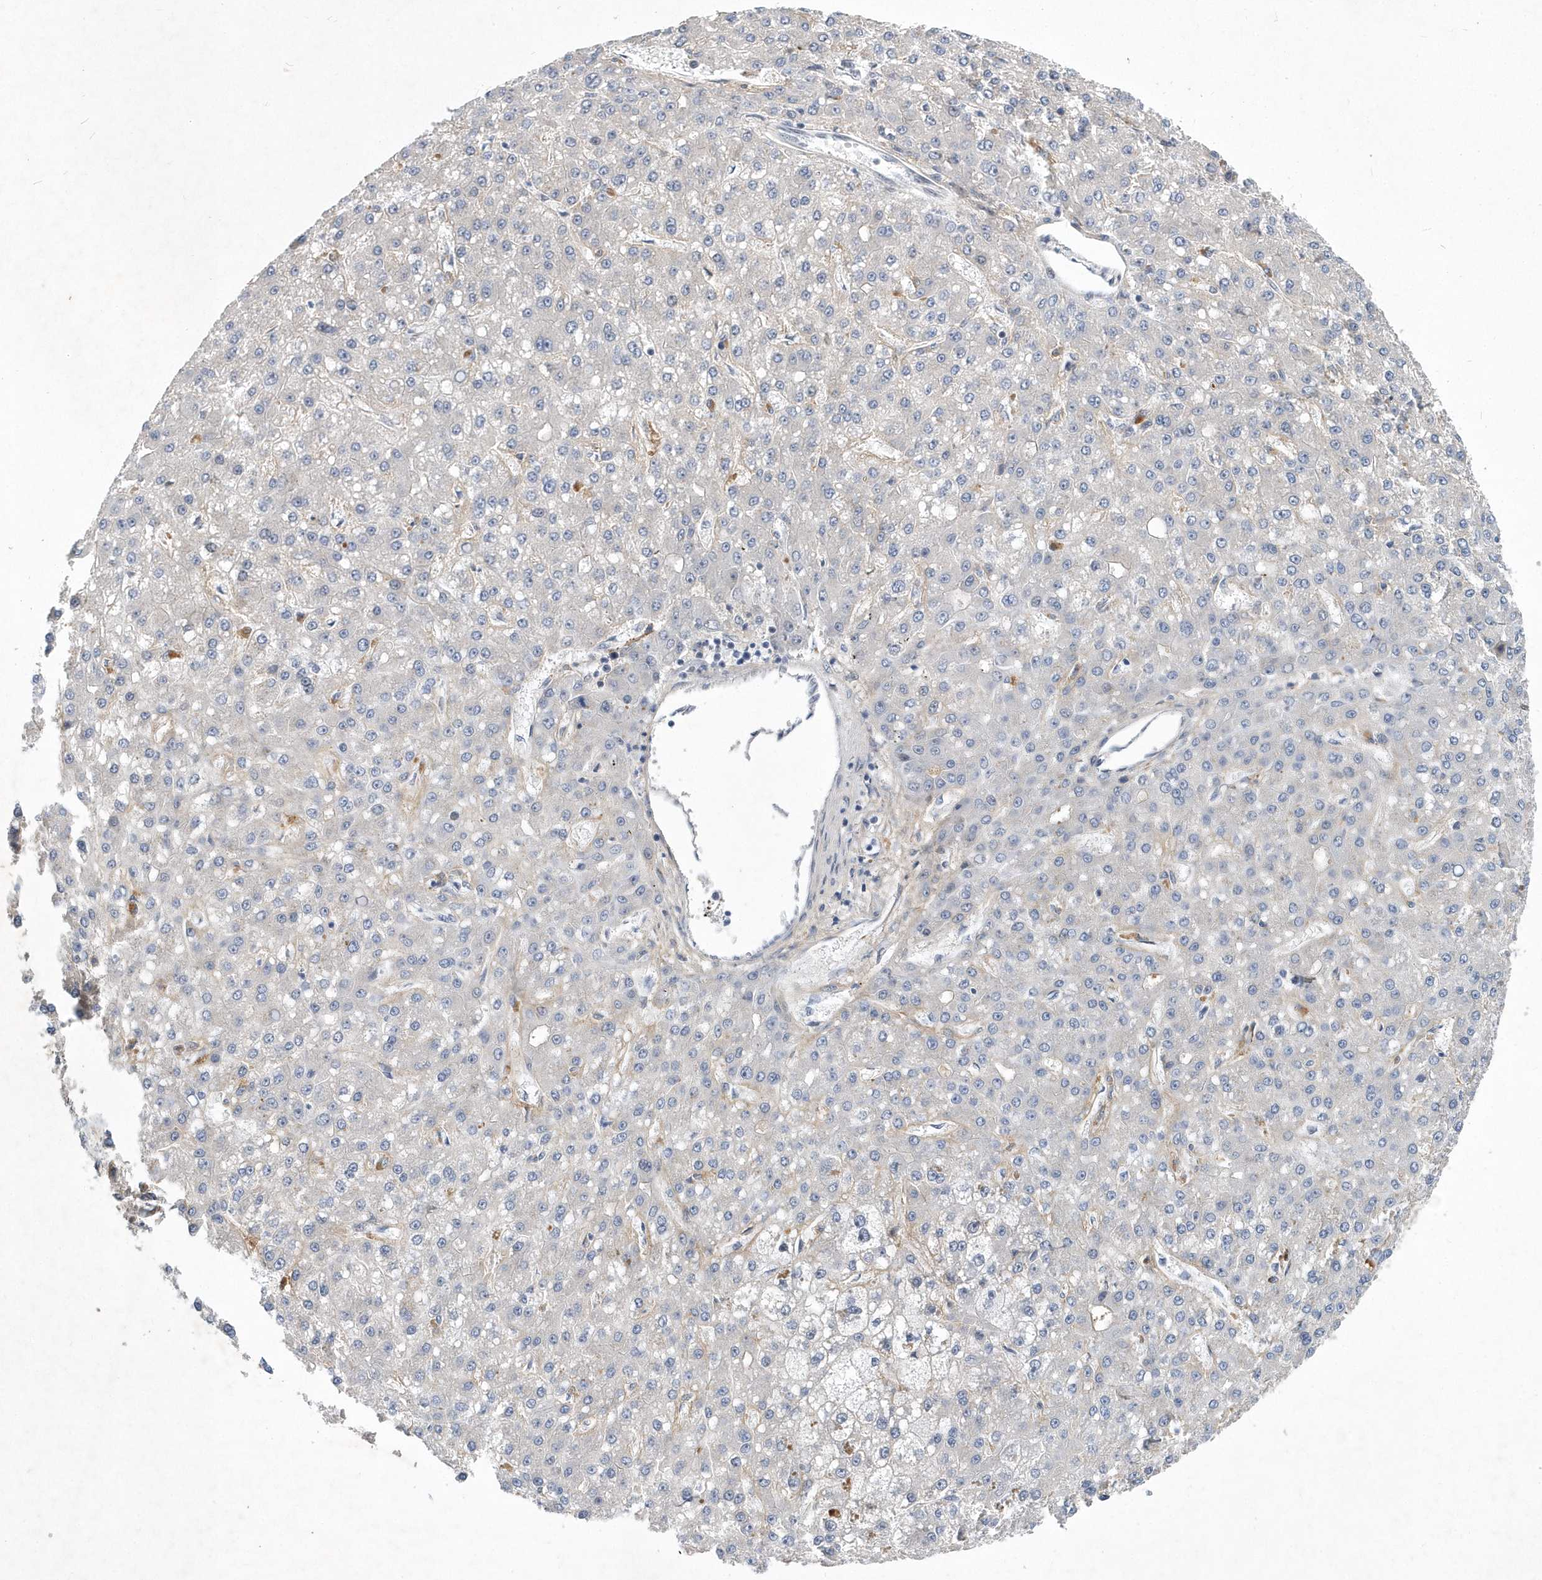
{"staining": {"intensity": "negative", "quantity": "none", "location": "none"}, "tissue": "liver cancer", "cell_type": "Tumor cells", "image_type": "cancer", "snomed": [{"axis": "morphology", "description": "Carcinoma, Hepatocellular, NOS"}, {"axis": "topography", "description": "Liver"}], "caption": "An immunohistochemistry micrograph of liver hepatocellular carcinoma is shown. There is no staining in tumor cells of liver hepatocellular carcinoma.", "gene": "FAM217A", "patient": {"sex": "male", "age": 67}}